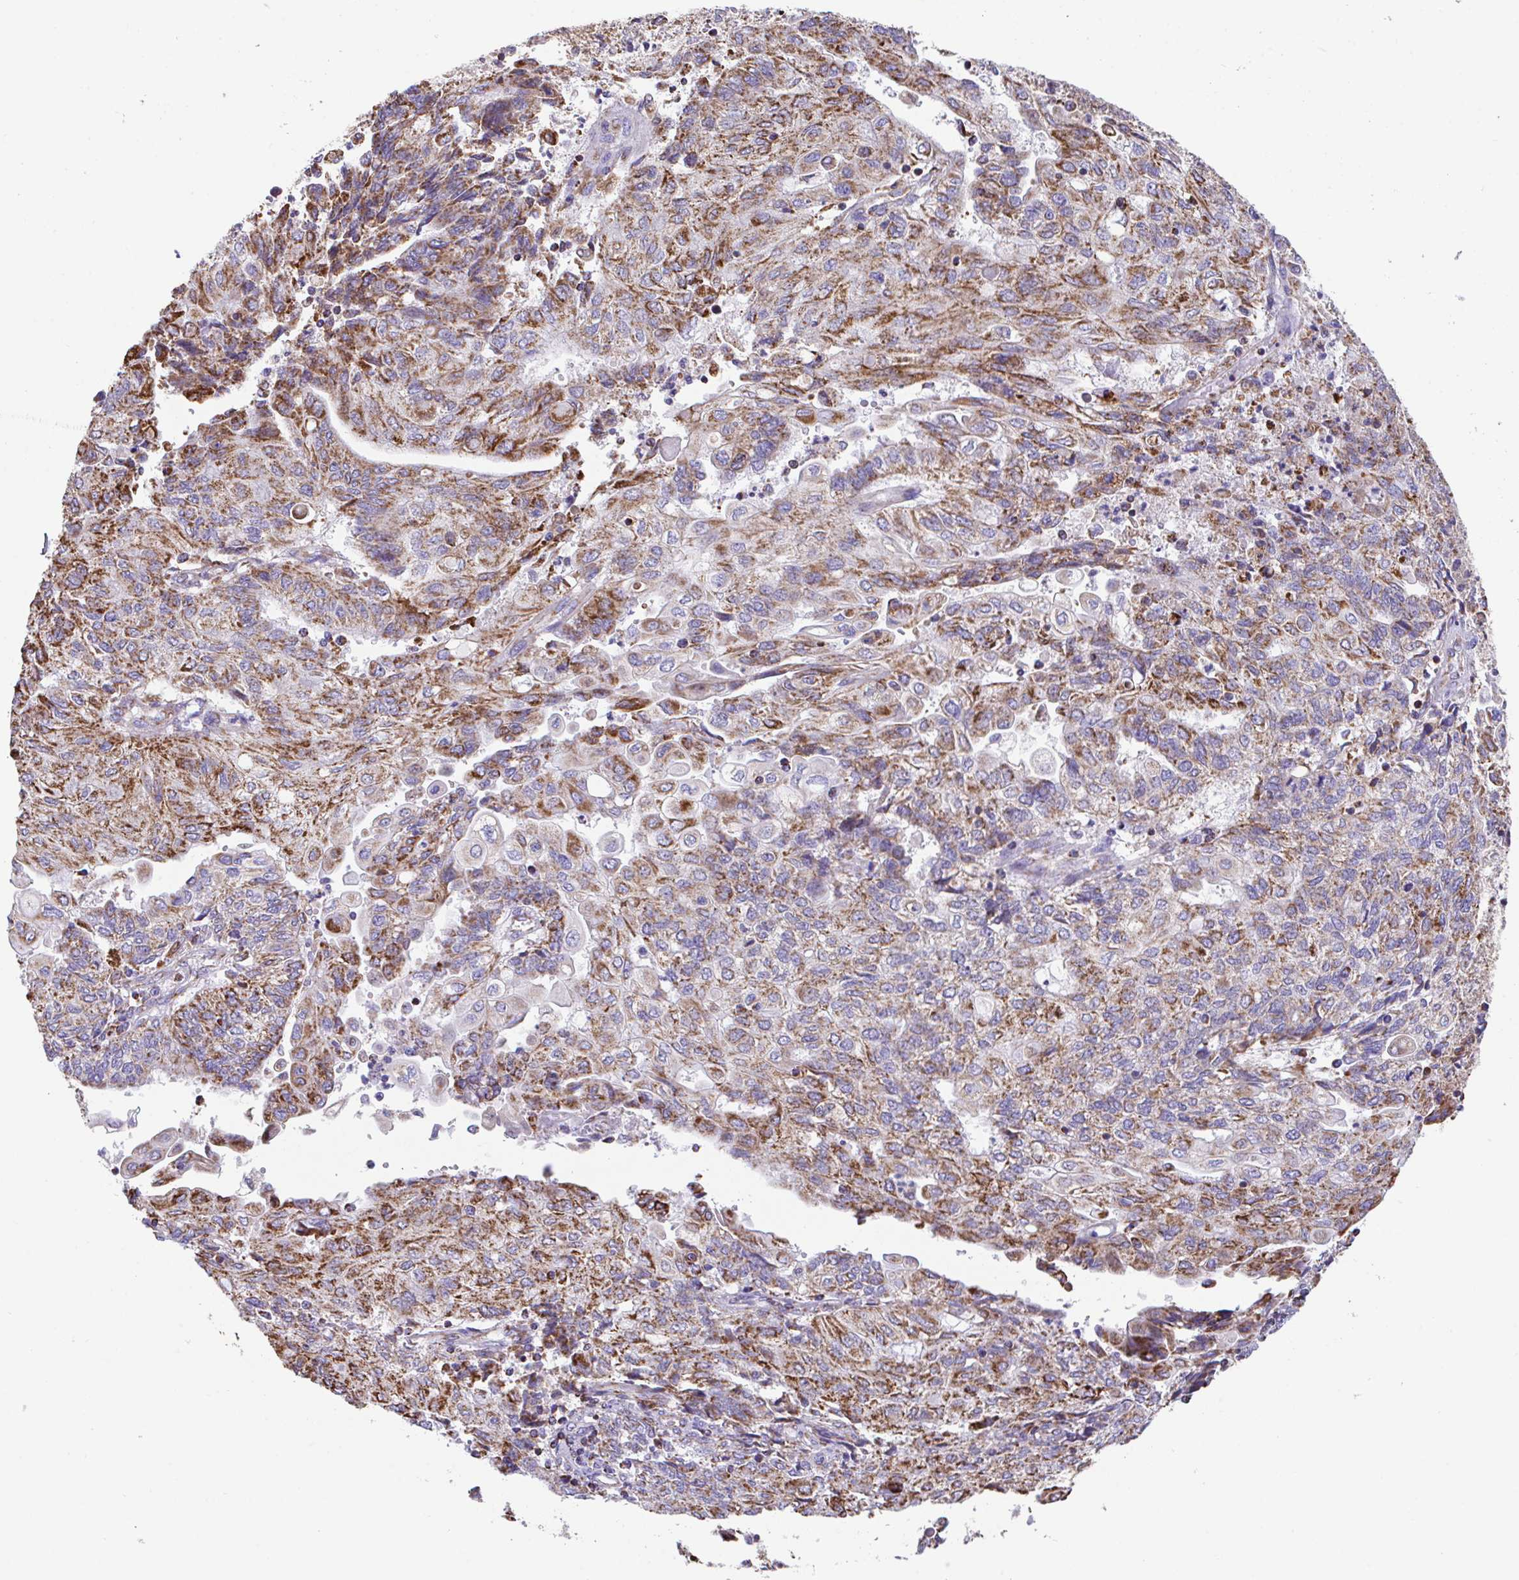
{"staining": {"intensity": "moderate", "quantity": "25%-75%", "location": "cytoplasmic/membranous"}, "tissue": "endometrial cancer", "cell_type": "Tumor cells", "image_type": "cancer", "snomed": [{"axis": "morphology", "description": "Adenocarcinoma, NOS"}, {"axis": "topography", "description": "Endometrium"}], "caption": "Immunohistochemistry (IHC) photomicrograph of human adenocarcinoma (endometrial) stained for a protein (brown), which reveals medium levels of moderate cytoplasmic/membranous positivity in approximately 25%-75% of tumor cells.", "gene": "PCMTD2", "patient": {"sex": "female", "age": 54}}